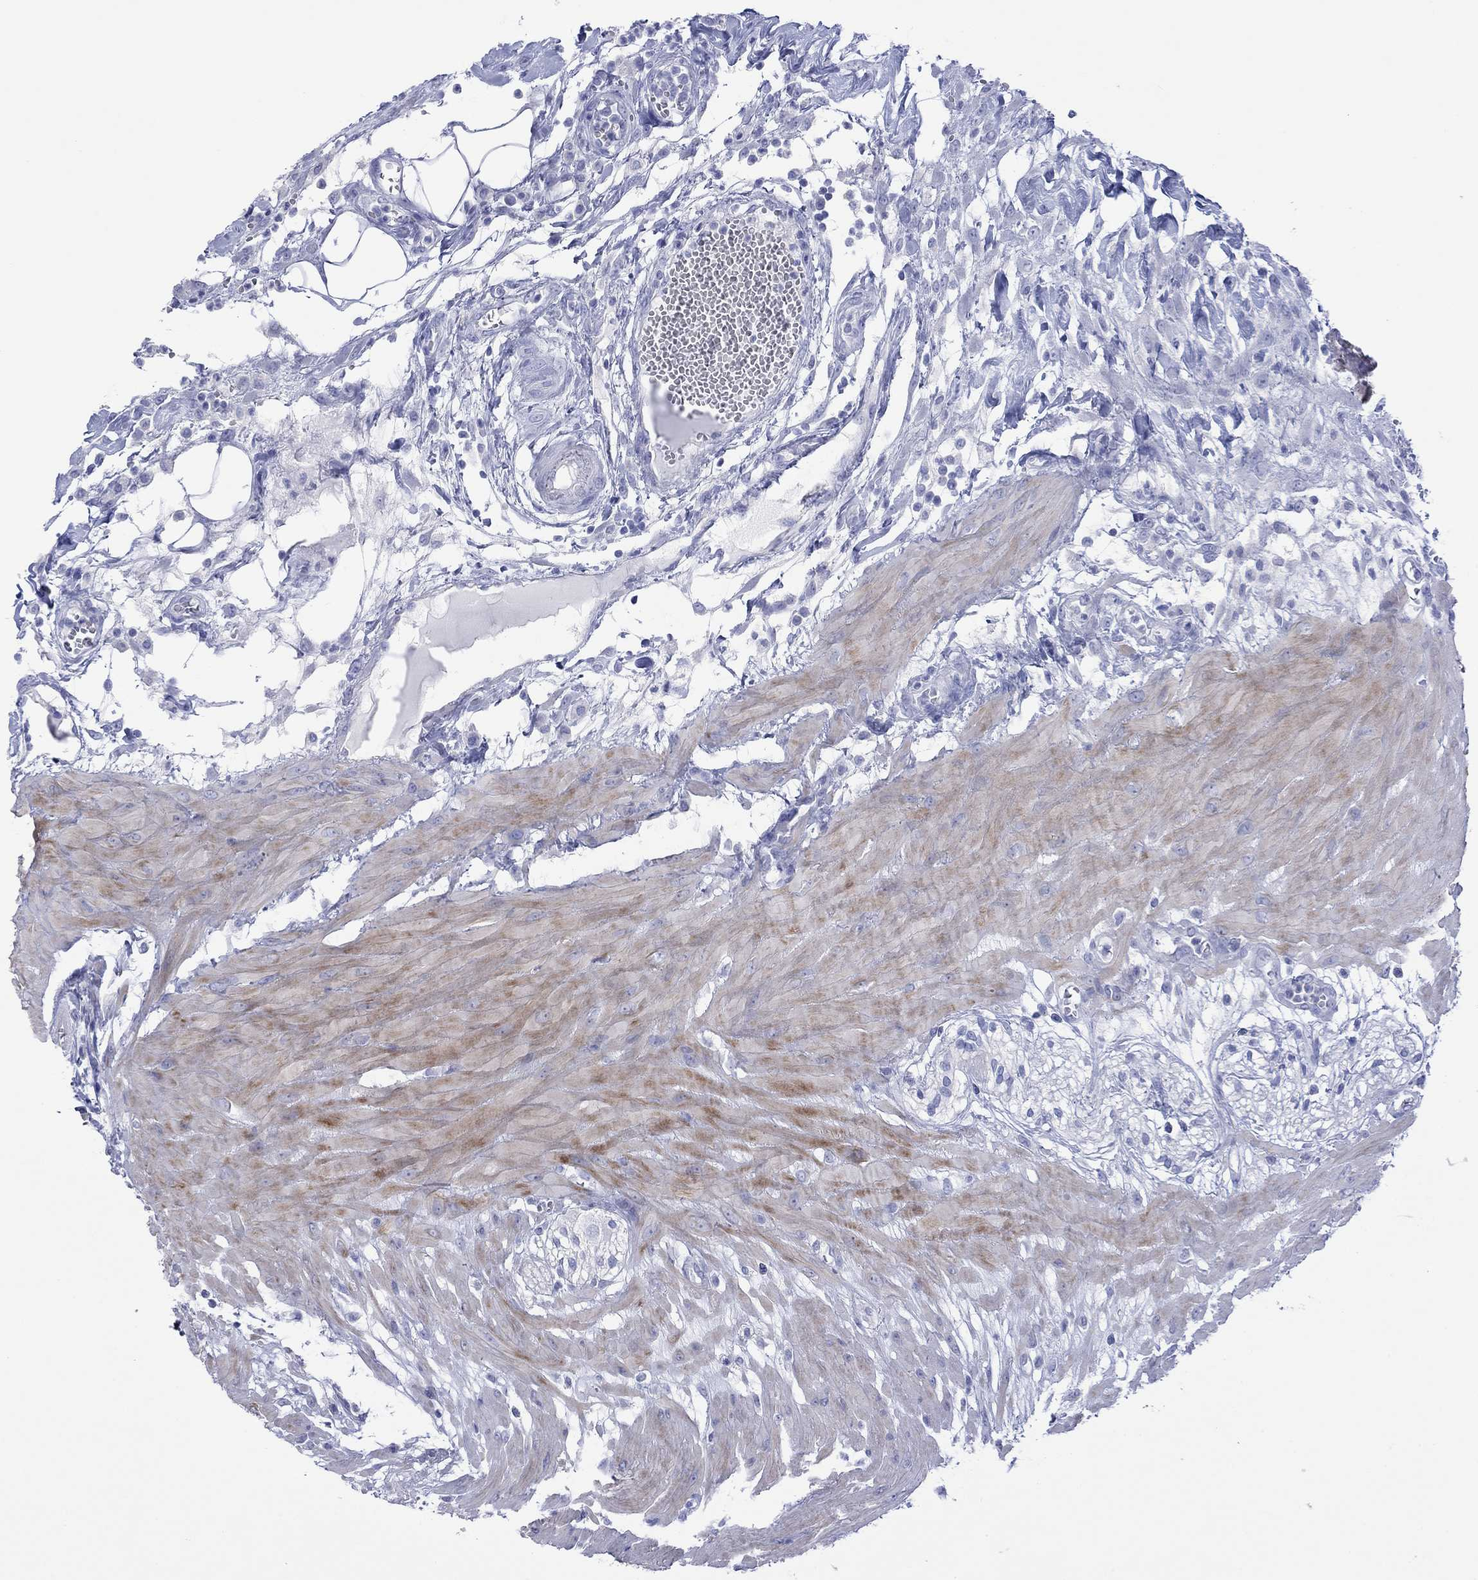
{"staining": {"intensity": "negative", "quantity": "none", "location": "none"}, "tissue": "colon", "cell_type": "Endothelial cells", "image_type": "normal", "snomed": [{"axis": "morphology", "description": "Normal tissue, NOS"}, {"axis": "morphology", "description": "Adenocarcinoma, NOS"}, {"axis": "topography", "description": "Colon"}], "caption": "Colon was stained to show a protein in brown. There is no significant staining in endothelial cells. (Immunohistochemistry, brightfield microscopy, high magnification).", "gene": "MLANA", "patient": {"sex": "male", "age": 65}}